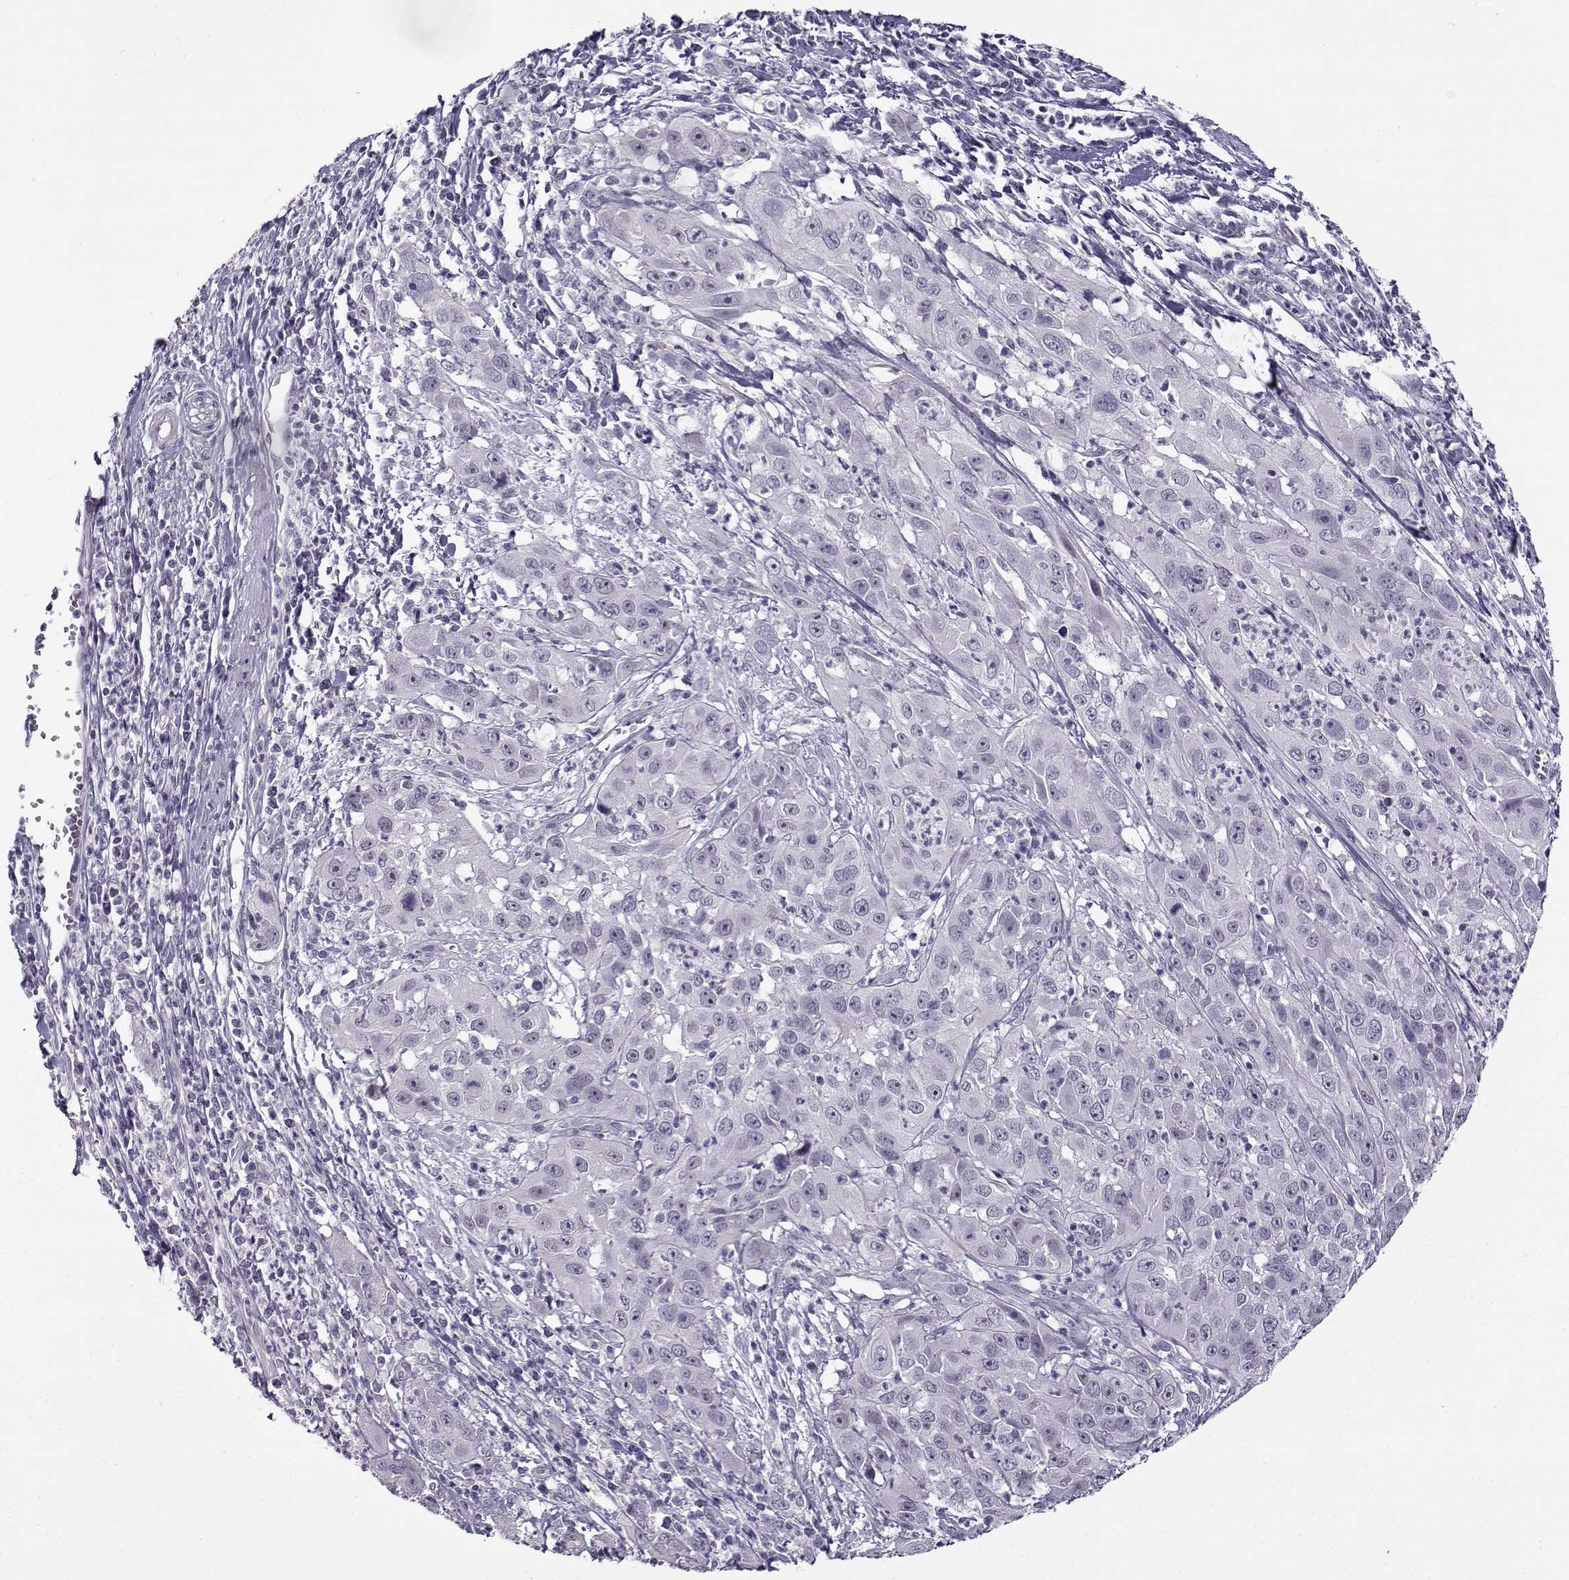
{"staining": {"intensity": "negative", "quantity": "none", "location": "none"}, "tissue": "cervical cancer", "cell_type": "Tumor cells", "image_type": "cancer", "snomed": [{"axis": "morphology", "description": "Squamous cell carcinoma, NOS"}, {"axis": "topography", "description": "Cervix"}], "caption": "Immunohistochemistry (IHC) histopathology image of neoplastic tissue: human cervical cancer (squamous cell carcinoma) stained with DAB (3,3'-diaminobenzidine) demonstrates no significant protein expression in tumor cells.", "gene": "TEX55", "patient": {"sex": "female", "age": 32}}